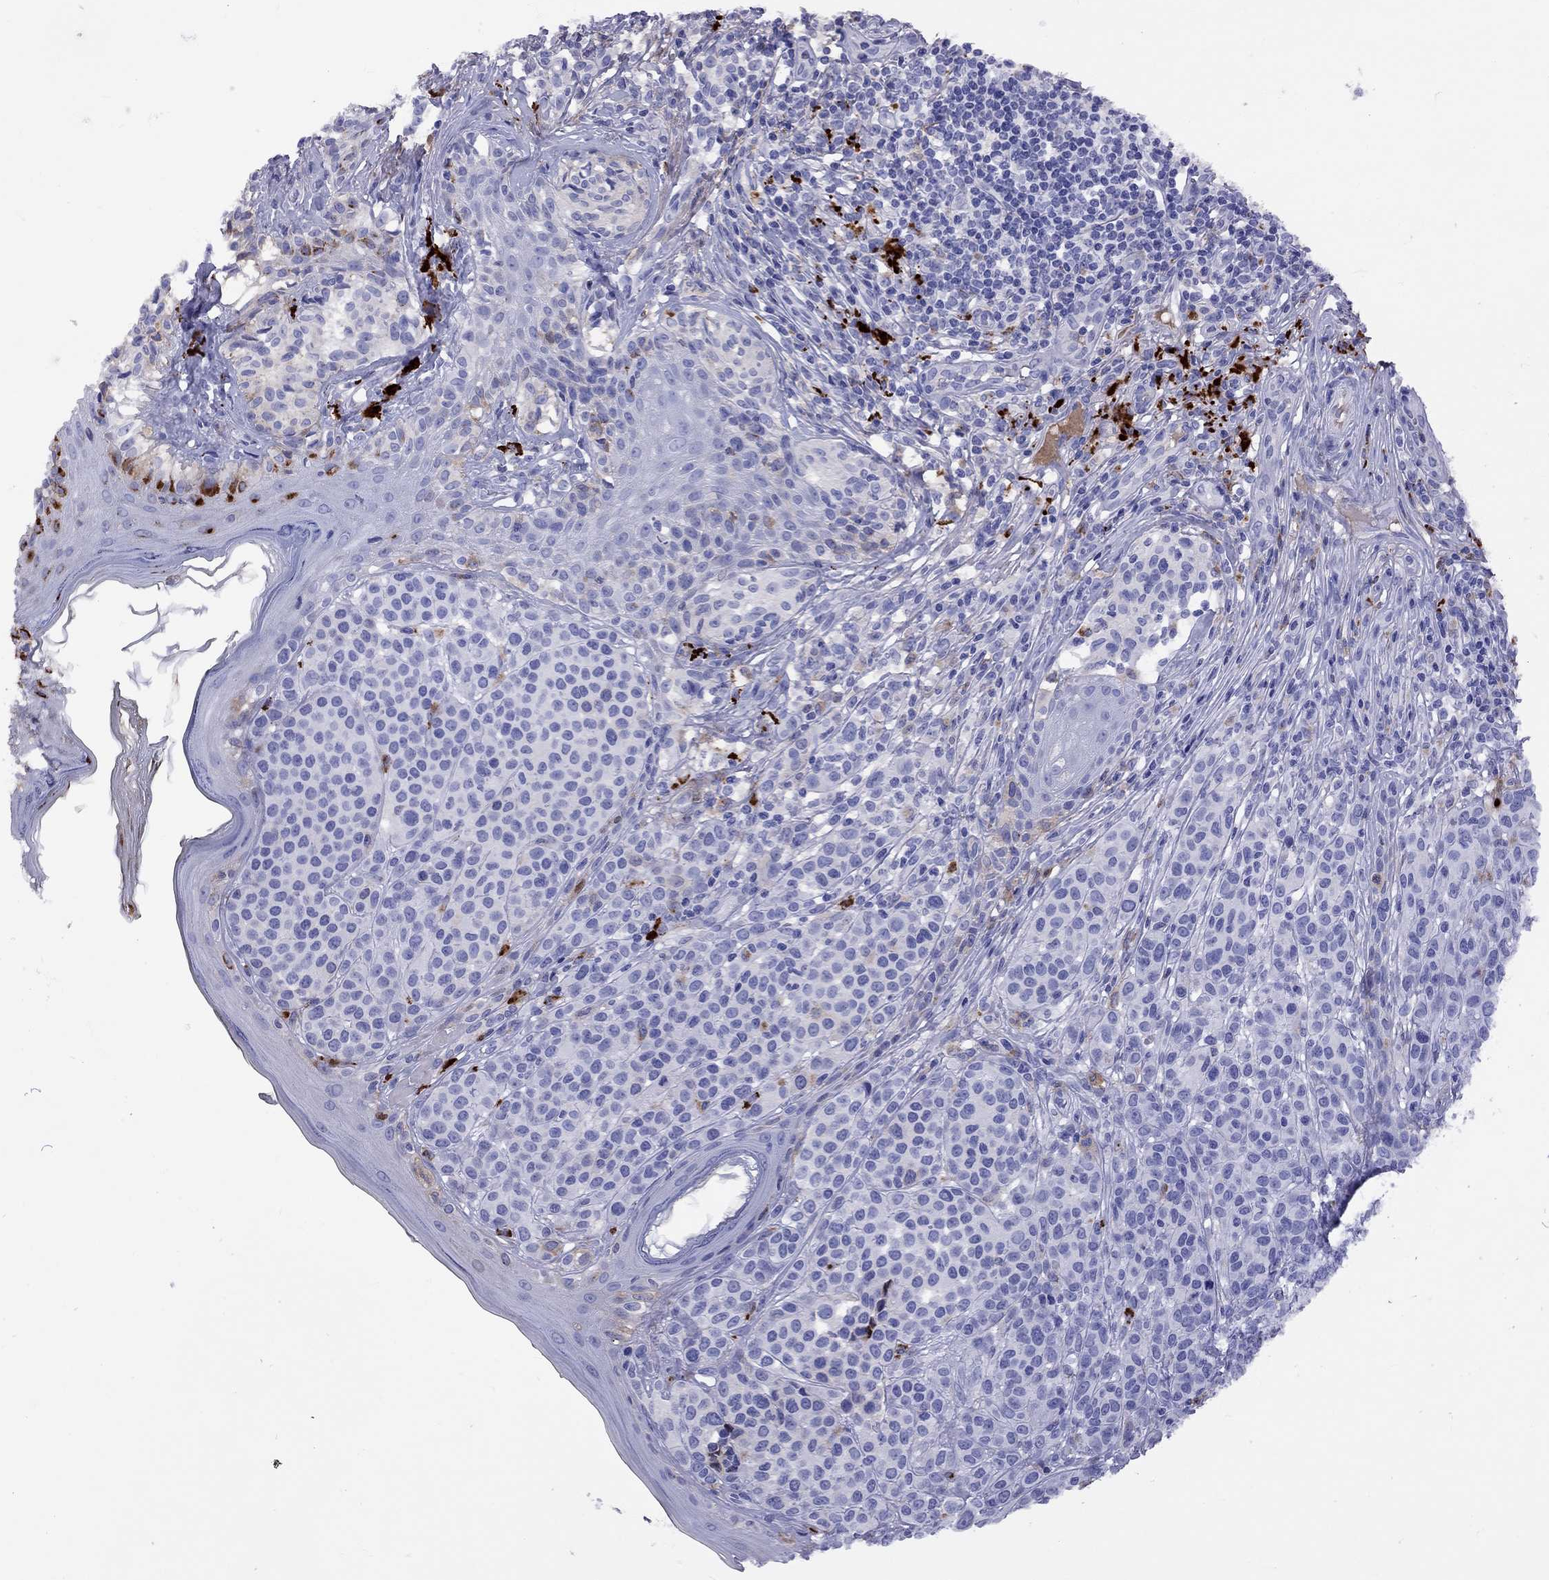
{"staining": {"intensity": "negative", "quantity": "none", "location": "none"}, "tissue": "melanoma", "cell_type": "Tumor cells", "image_type": "cancer", "snomed": [{"axis": "morphology", "description": "Malignant melanoma, NOS"}, {"axis": "topography", "description": "Skin"}], "caption": "Malignant melanoma was stained to show a protein in brown. There is no significant staining in tumor cells. (Stains: DAB (3,3'-diaminobenzidine) immunohistochemistry (IHC) with hematoxylin counter stain, Microscopy: brightfield microscopy at high magnification).", "gene": "SERPINA3", "patient": {"sex": "male", "age": 79}}